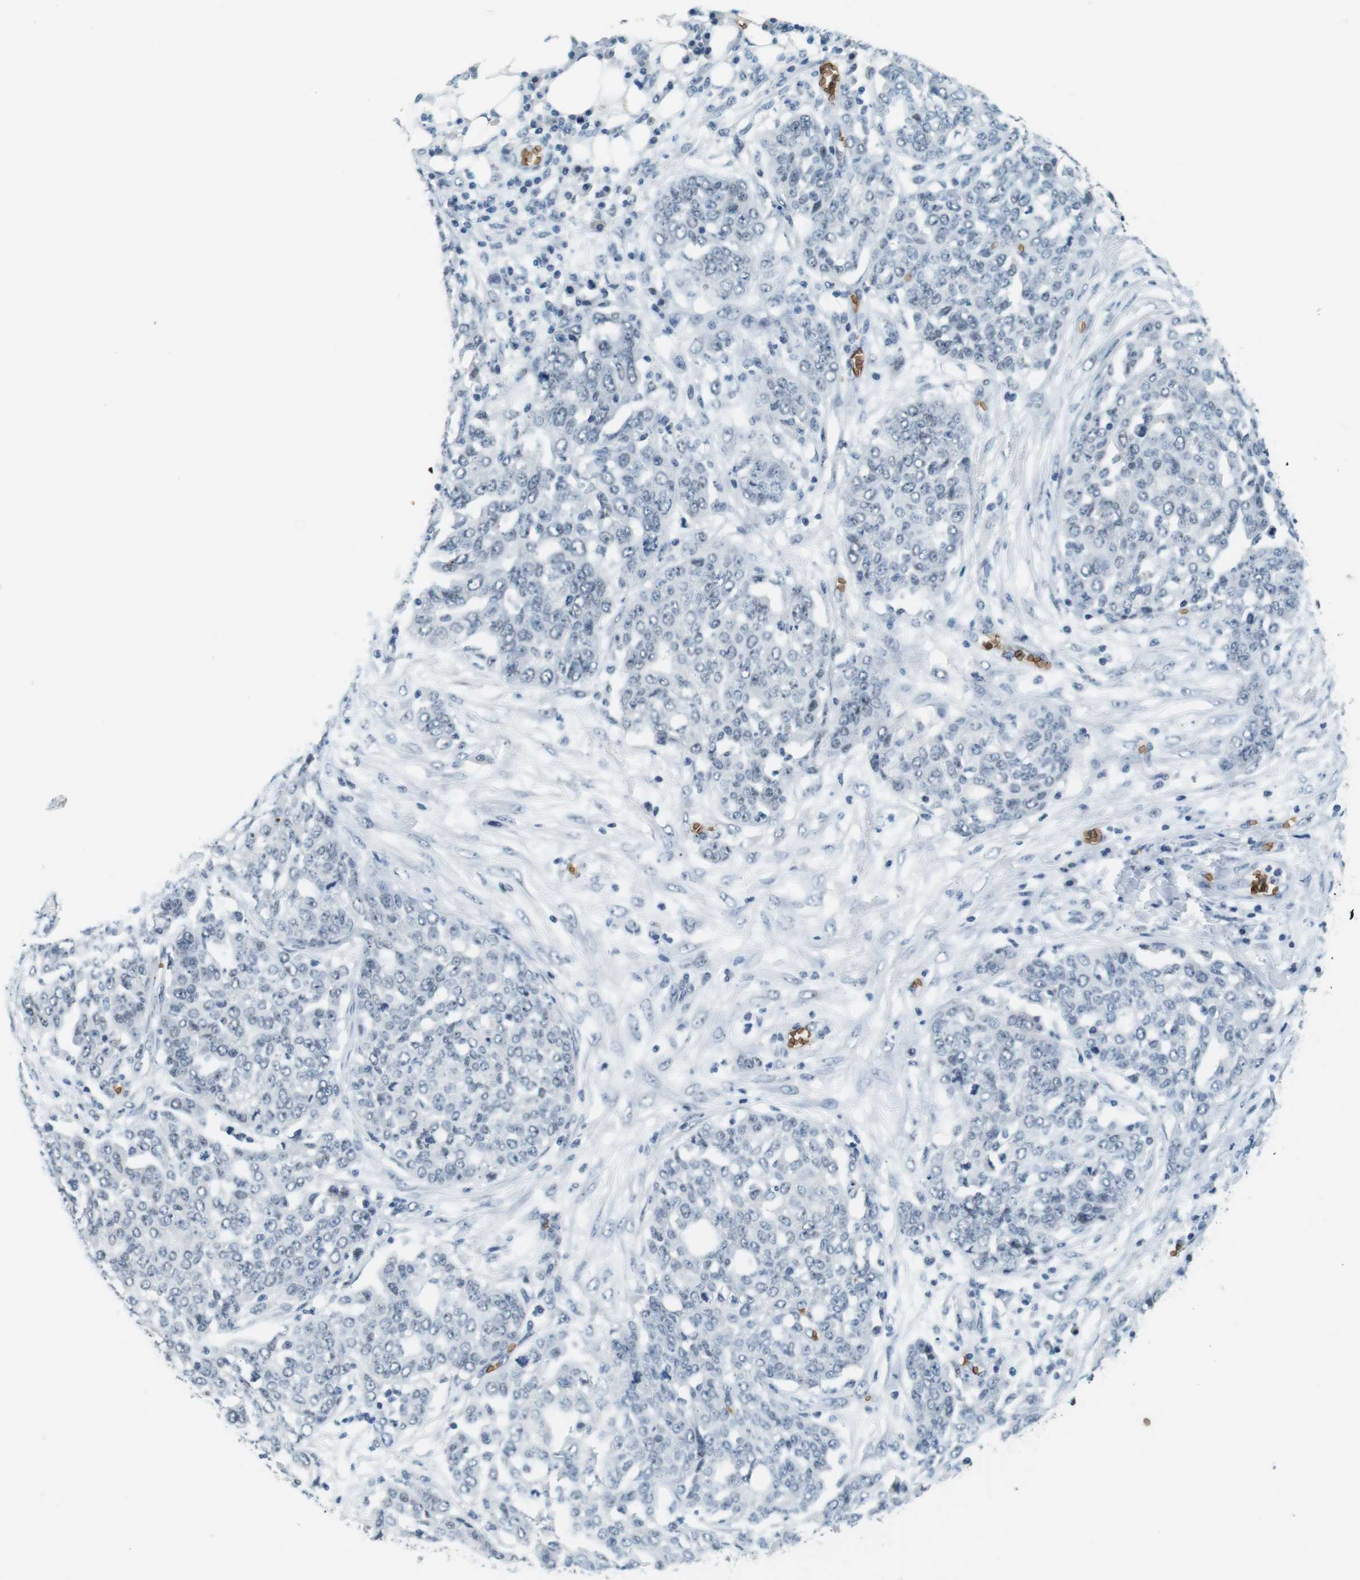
{"staining": {"intensity": "negative", "quantity": "none", "location": "none"}, "tissue": "ovarian cancer", "cell_type": "Tumor cells", "image_type": "cancer", "snomed": [{"axis": "morphology", "description": "Cystadenocarcinoma, serous, NOS"}, {"axis": "topography", "description": "Soft tissue"}, {"axis": "topography", "description": "Ovary"}], "caption": "A high-resolution photomicrograph shows immunohistochemistry (IHC) staining of ovarian cancer (serous cystadenocarcinoma), which demonstrates no significant staining in tumor cells.", "gene": "SLC4A1", "patient": {"sex": "female", "age": 57}}